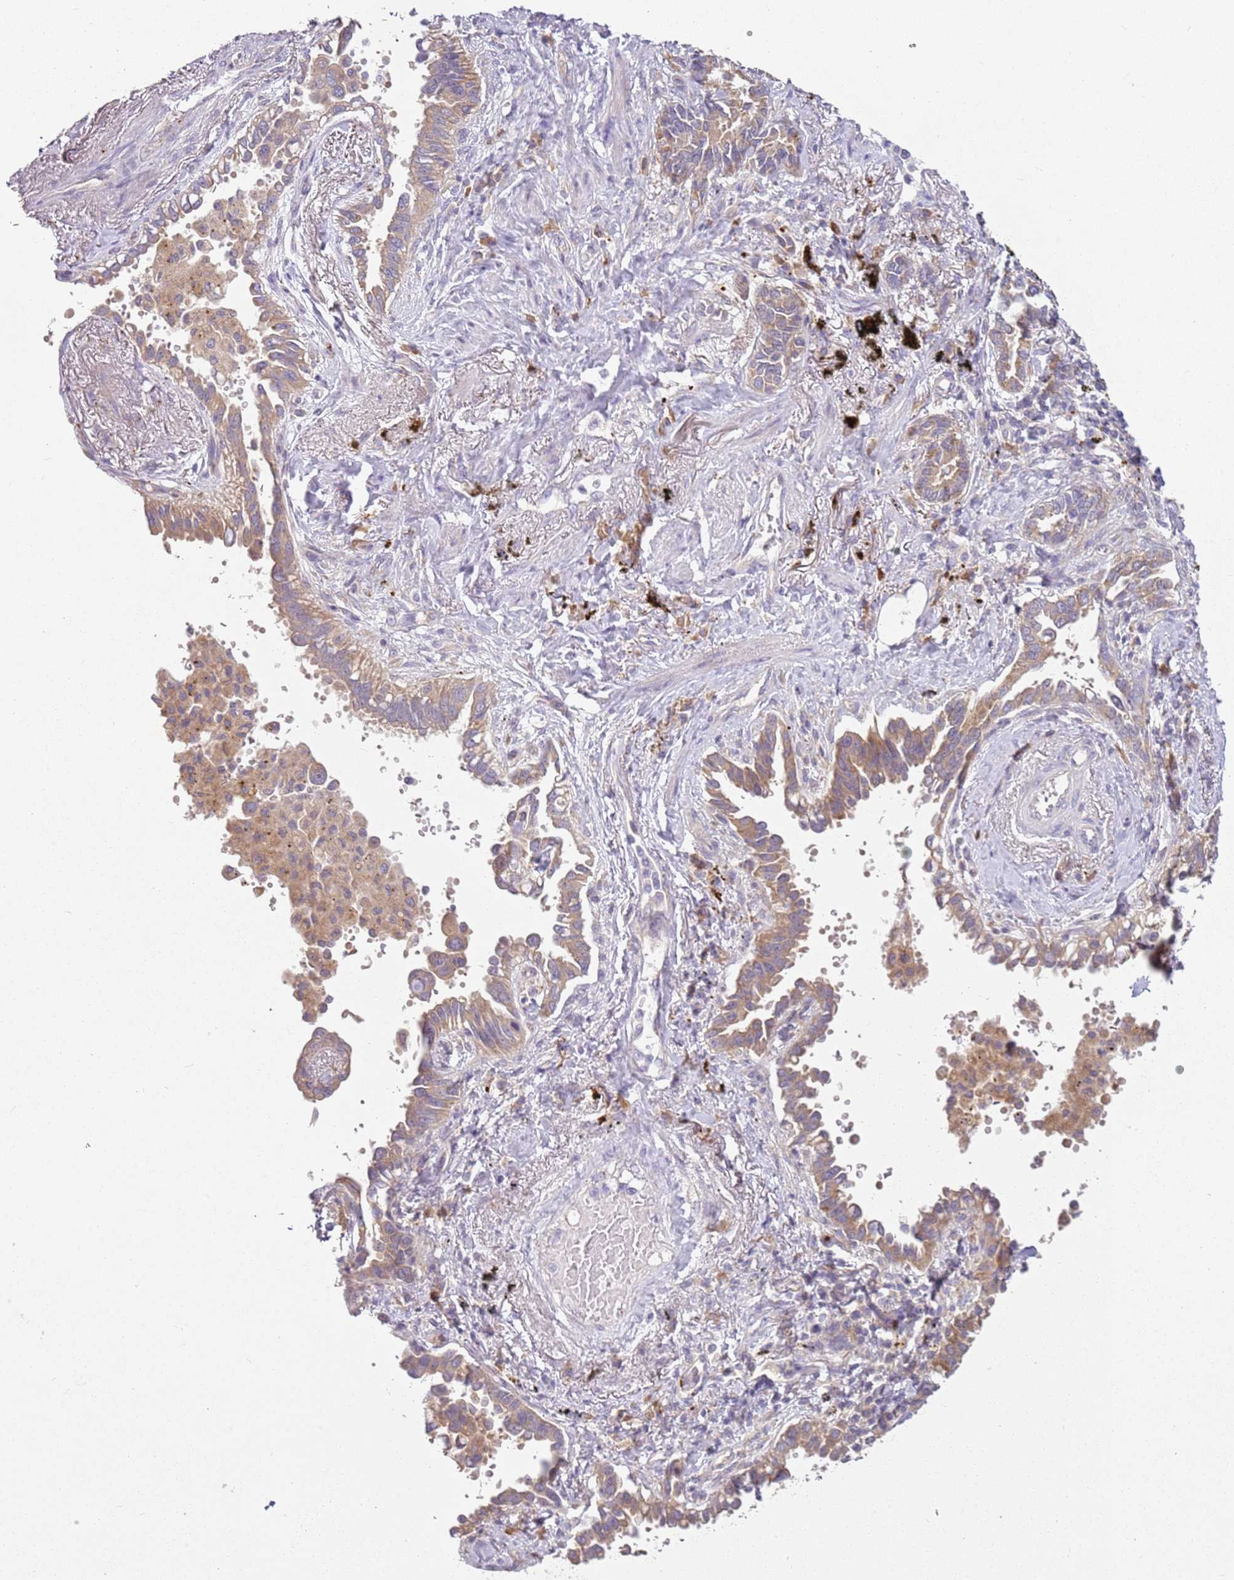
{"staining": {"intensity": "moderate", "quantity": ">75%", "location": "cytoplasmic/membranous"}, "tissue": "lung cancer", "cell_type": "Tumor cells", "image_type": "cancer", "snomed": [{"axis": "morphology", "description": "Adenocarcinoma, NOS"}, {"axis": "topography", "description": "Lung"}], "caption": "Brown immunohistochemical staining in lung cancer shows moderate cytoplasmic/membranous expression in about >75% of tumor cells.", "gene": "RPS28", "patient": {"sex": "male", "age": 67}}